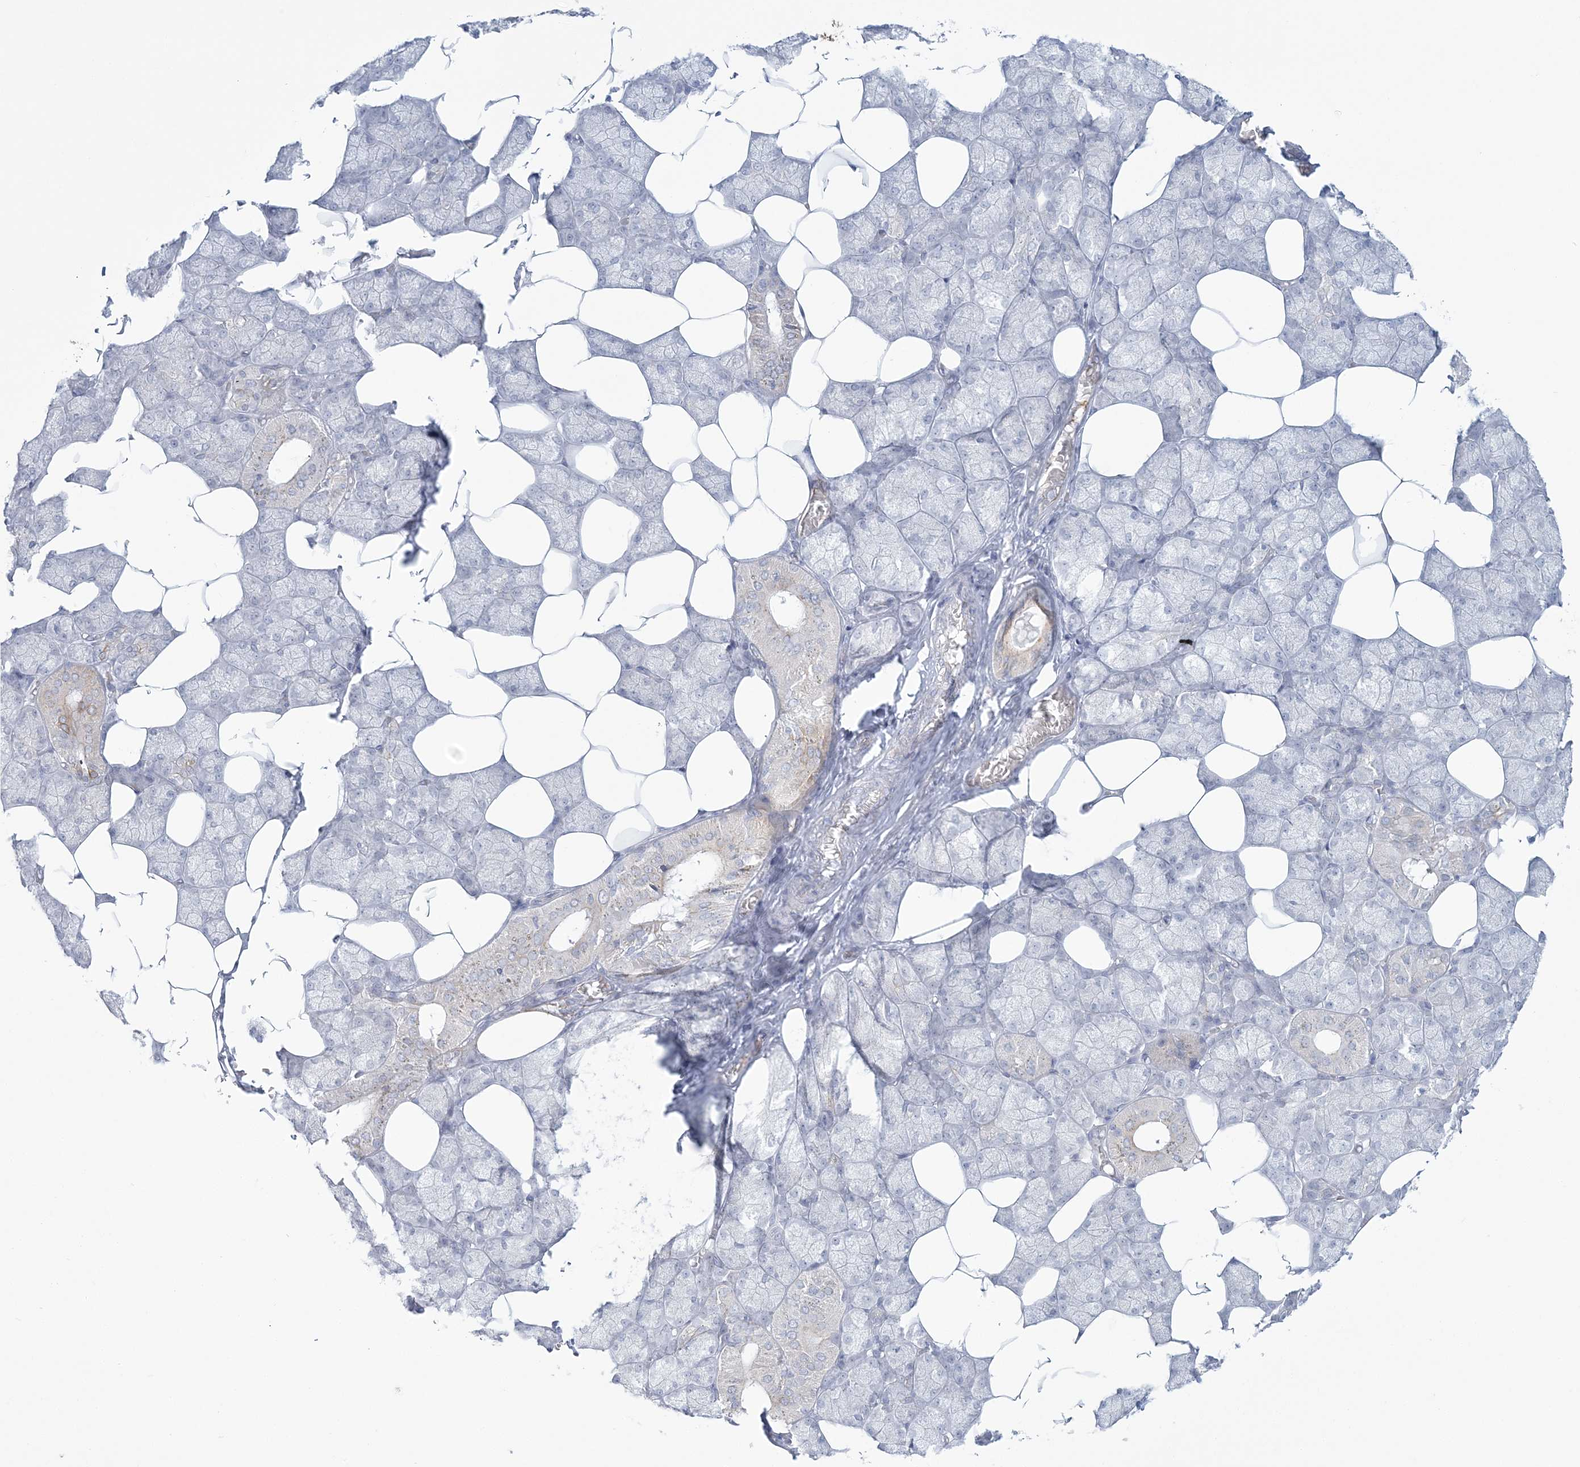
{"staining": {"intensity": "moderate", "quantity": "<25%", "location": "cytoplasmic/membranous"}, "tissue": "salivary gland", "cell_type": "Glandular cells", "image_type": "normal", "snomed": [{"axis": "morphology", "description": "Normal tissue, NOS"}, {"axis": "topography", "description": "Salivary gland"}], "caption": "Immunohistochemical staining of normal human salivary gland displays low levels of moderate cytoplasmic/membranous staining in approximately <25% of glandular cells.", "gene": "ENSG00000288637", "patient": {"sex": "male", "age": 62}}